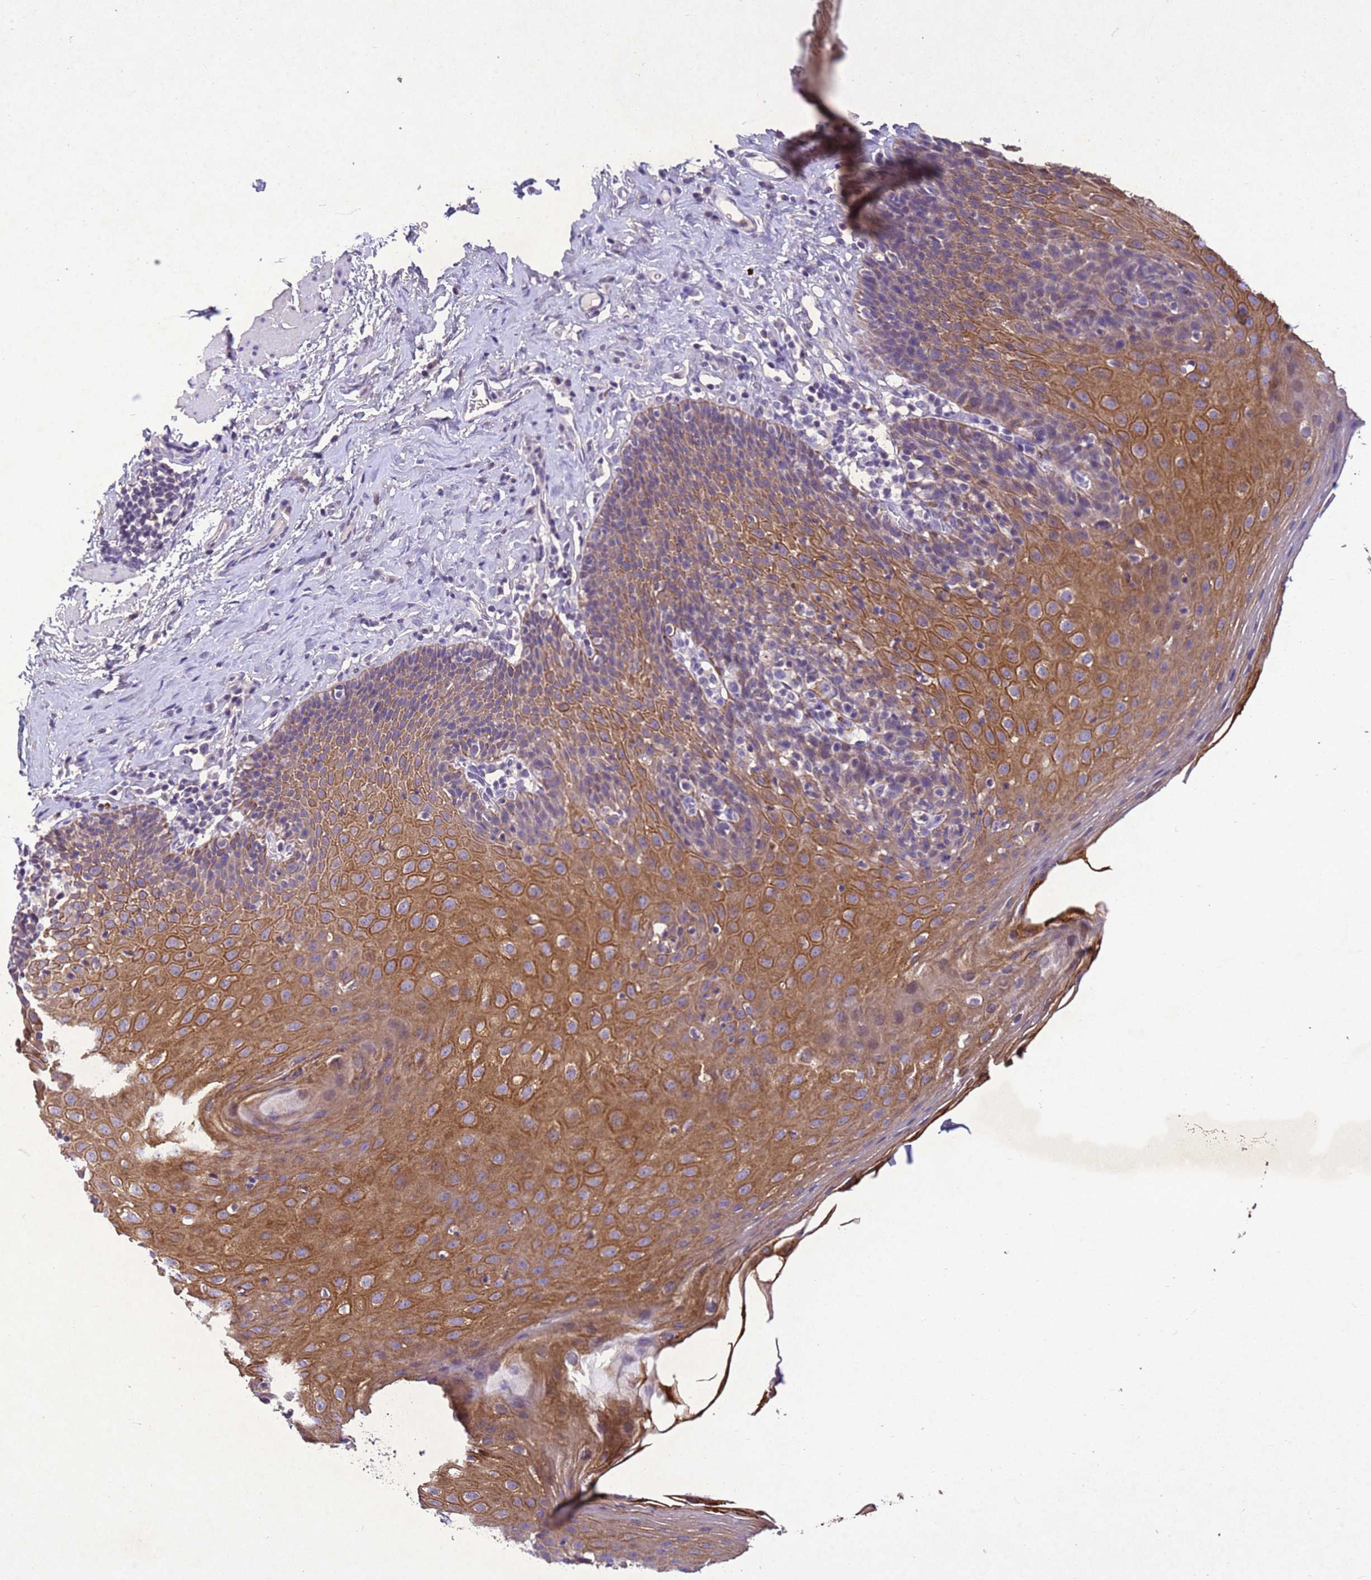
{"staining": {"intensity": "strong", "quantity": ">75%", "location": "cytoplasmic/membranous"}, "tissue": "esophagus", "cell_type": "Squamous epithelial cells", "image_type": "normal", "snomed": [{"axis": "morphology", "description": "Normal tissue, NOS"}, {"axis": "topography", "description": "Esophagus"}], "caption": "A histopathology image of esophagus stained for a protein displays strong cytoplasmic/membranous brown staining in squamous epithelial cells.", "gene": "NLRP11", "patient": {"sex": "female", "age": 61}}